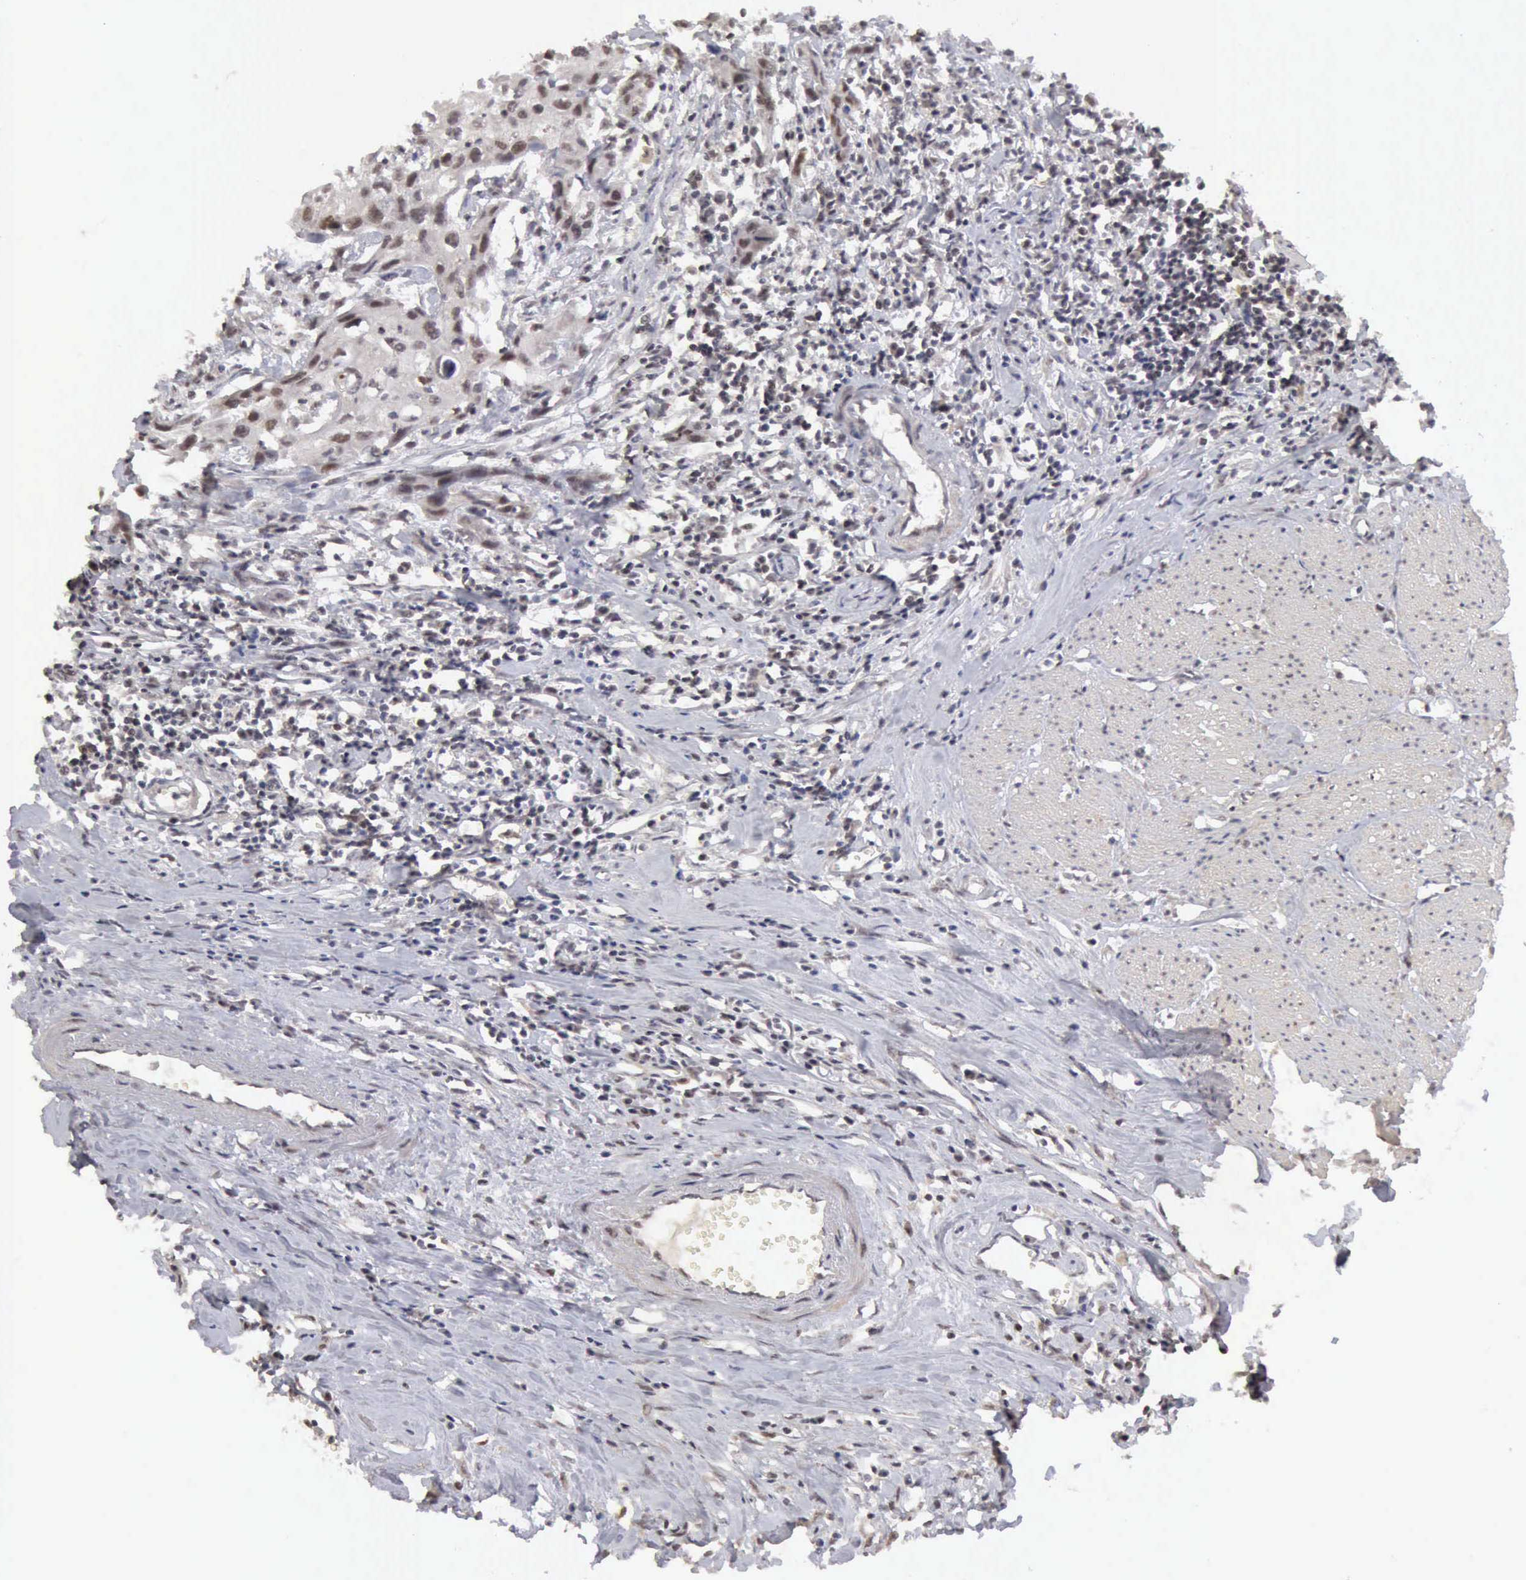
{"staining": {"intensity": "moderate", "quantity": "25%-75%", "location": "nuclear"}, "tissue": "urothelial cancer", "cell_type": "Tumor cells", "image_type": "cancer", "snomed": [{"axis": "morphology", "description": "Urothelial carcinoma, High grade"}, {"axis": "topography", "description": "Urinary bladder"}], "caption": "The immunohistochemical stain labels moderate nuclear positivity in tumor cells of urothelial cancer tissue.", "gene": "CDKN2A", "patient": {"sex": "male", "age": 54}}